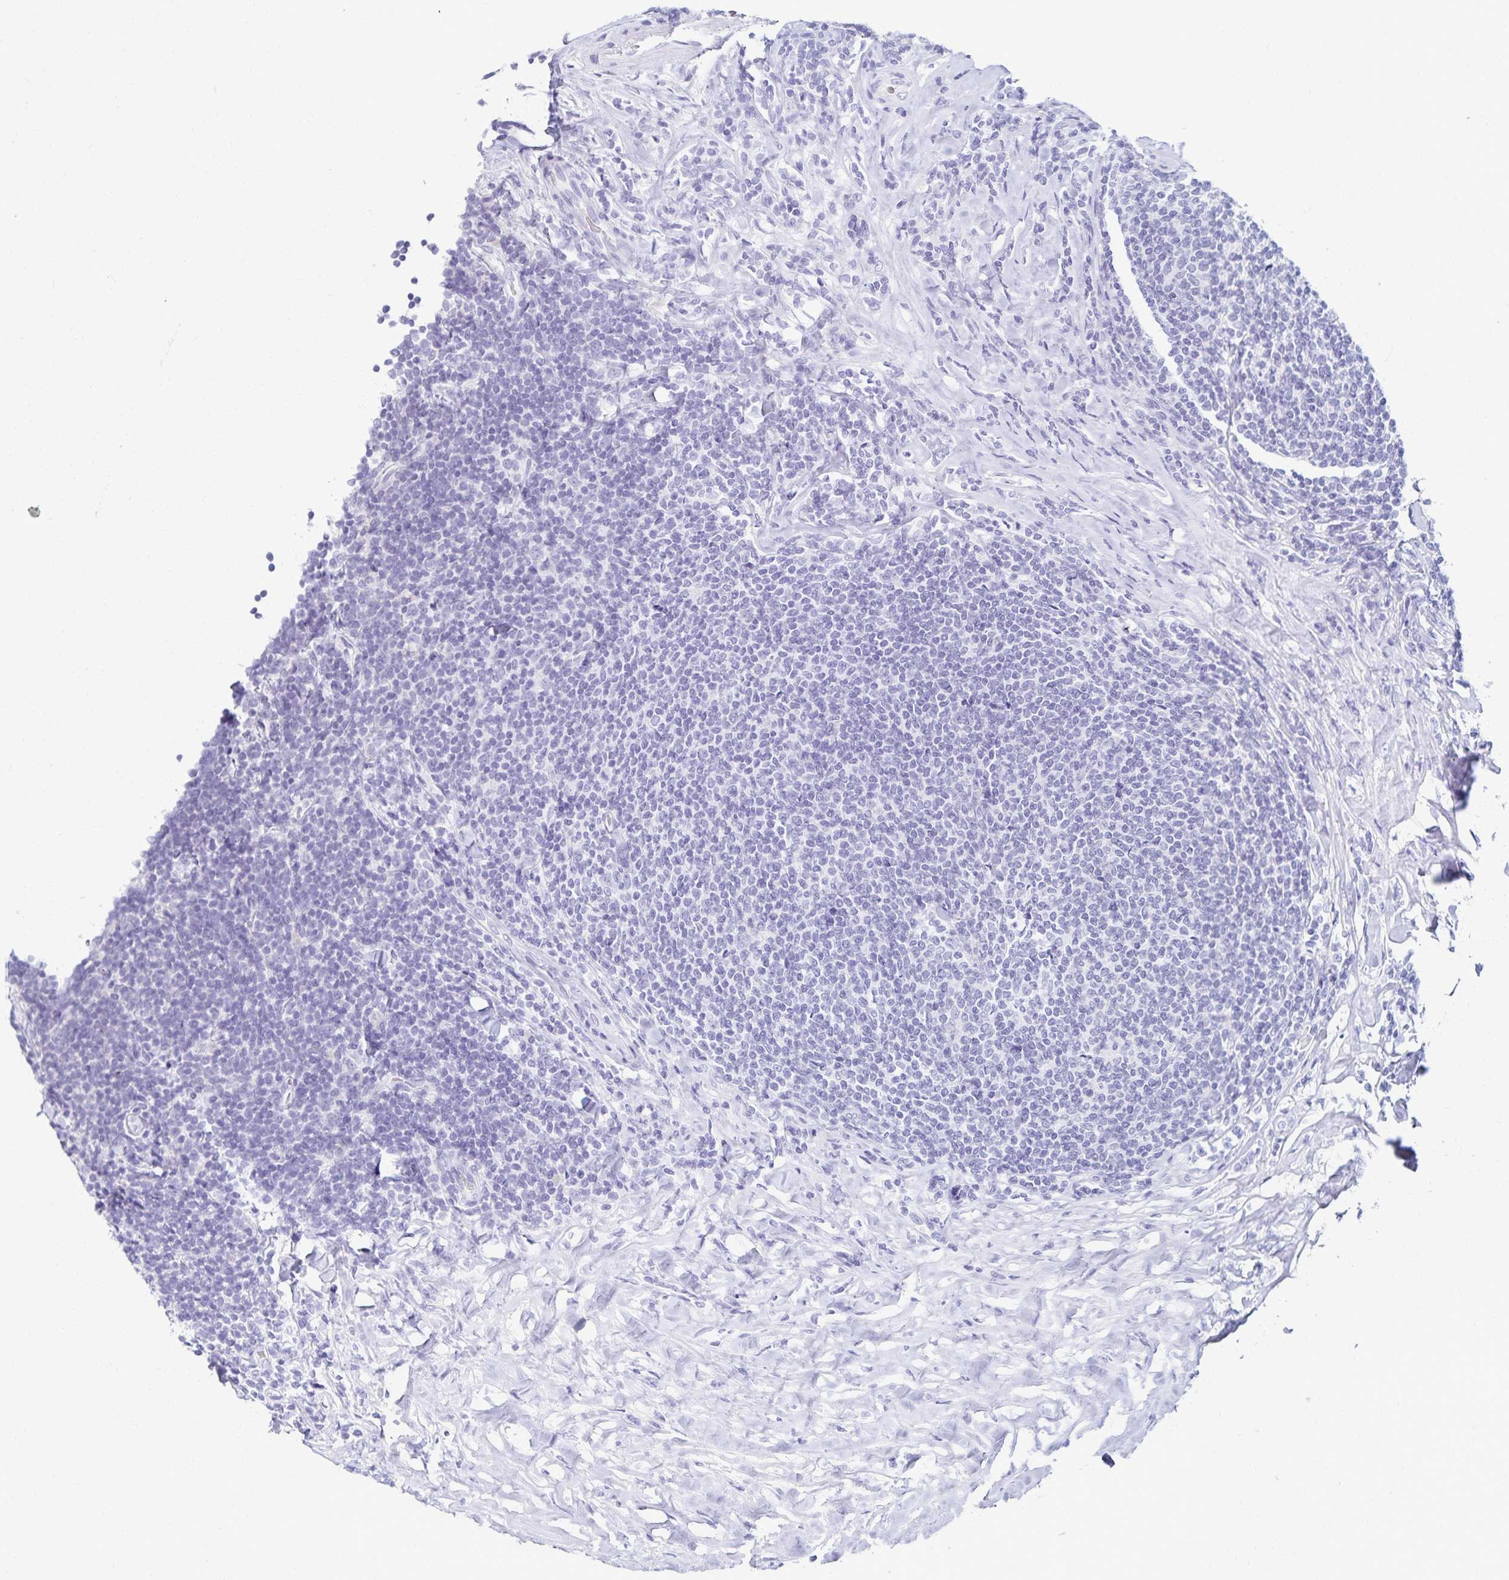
{"staining": {"intensity": "negative", "quantity": "none", "location": "none"}, "tissue": "lymphoma", "cell_type": "Tumor cells", "image_type": "cancer", "snomed": [{"axis": "morphology", "description": "Malignant lymphoma, non-Hodgkin's type, Low grade"}, {"axis": "topography", "description": "Lymph node"}], "caption": "Immunohistochemical staining of lymphoma exhibits no significant expression in tumor cells.", "gene": "C2orf50", "patient": {"sex": "male", "age": 52}}